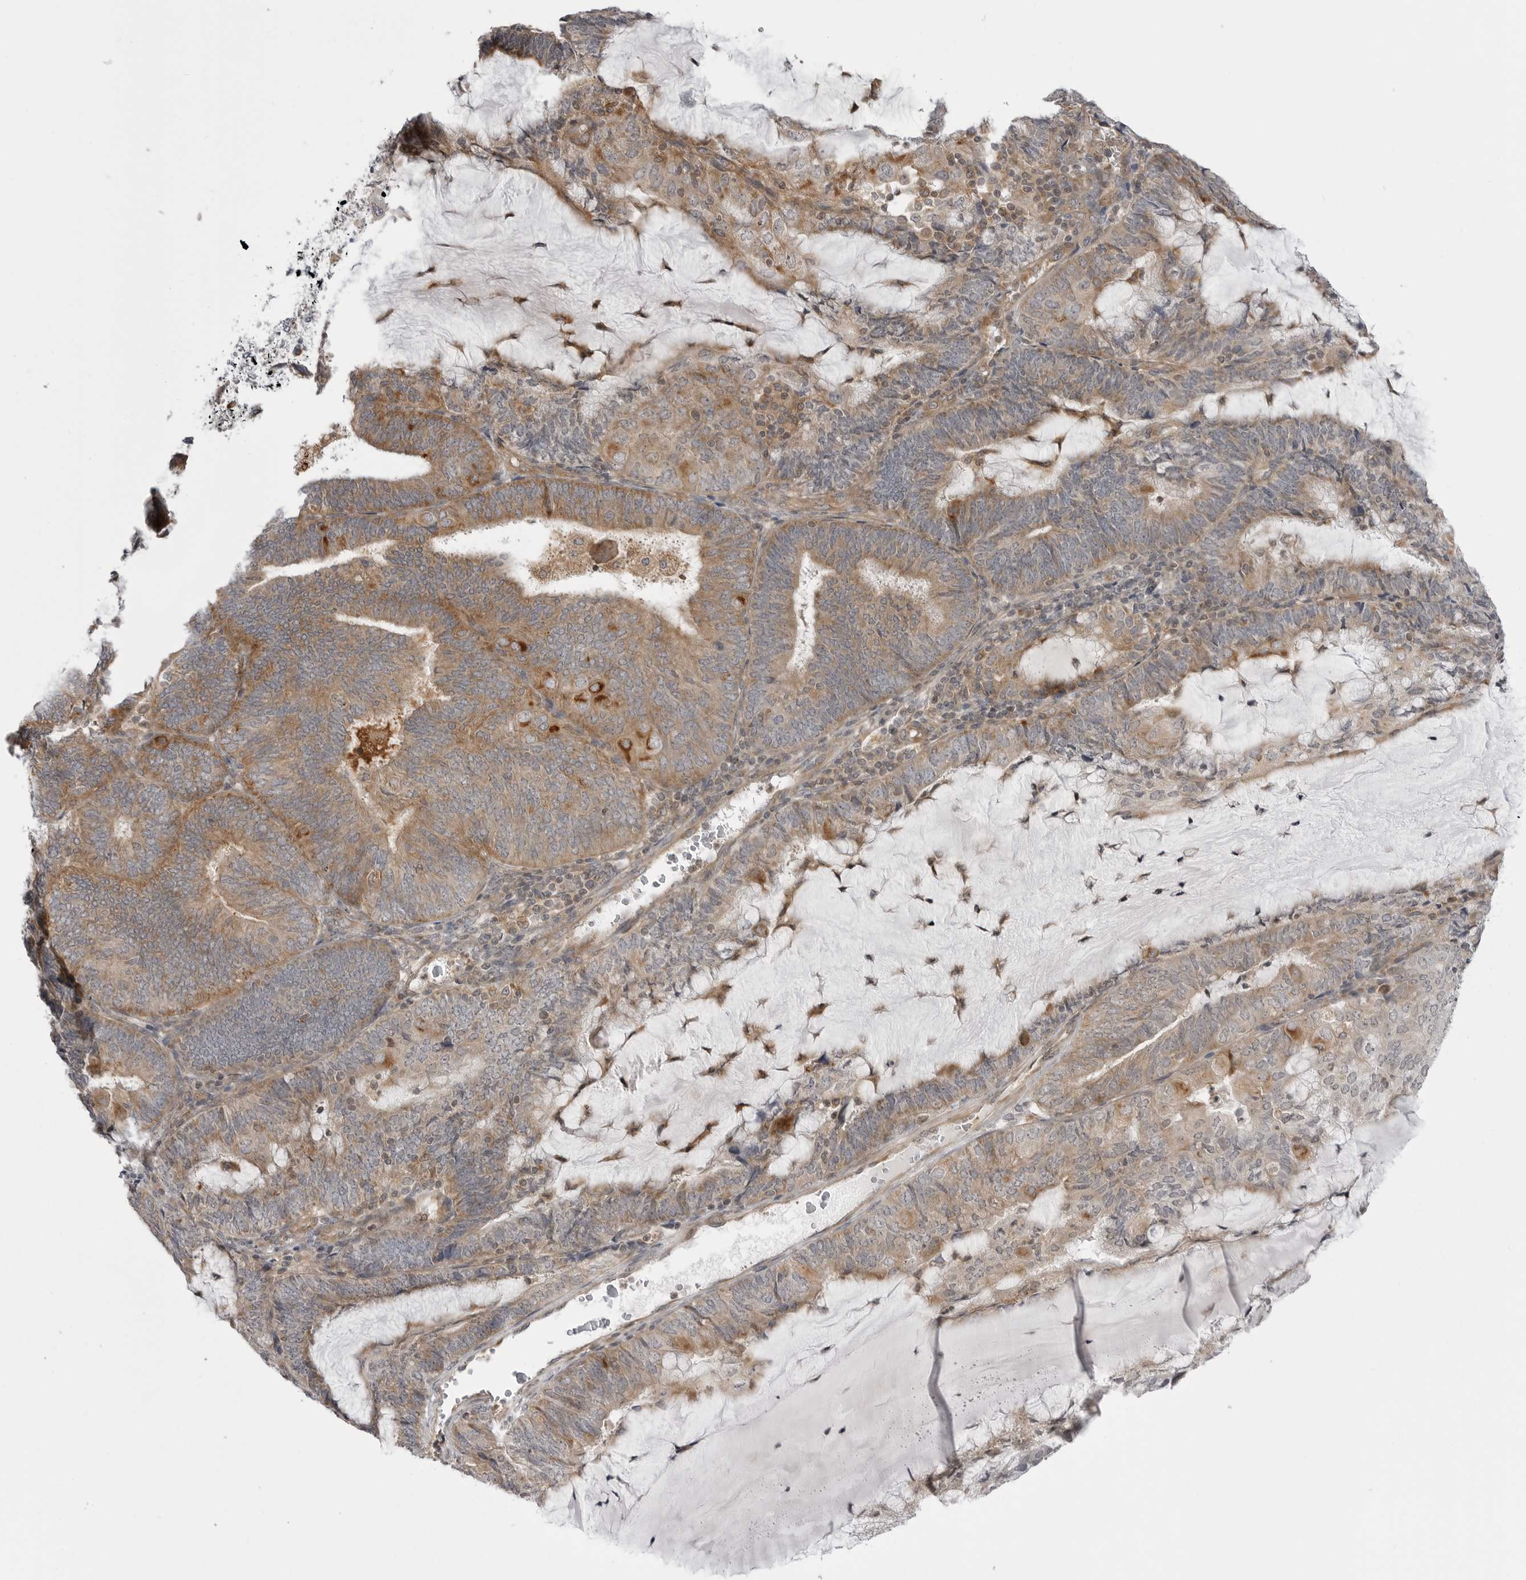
{"staining": {"intensity": "moderate", "quantity": ">75%", "location": "cytoplasmic/membranous"}, "tissue": "endometrial cancer", "cell_type": "Tumor cells", "image_type": "cancer", "snomed": [{"axis": "morphology", "description": "Adenocarcinoma, NOS"}, {"axis": "topography", "description": "Endometrium"}], "caption": "Immunohistochemistry image of neoplastic tissue: endometrial adenocarcinoma stained using immunohistochemistry shows medium levels of moderate protein expression localized specifically in the cytoplasmic/membranous of tumor cells, appearing as a cytoplasmic/membranous brown color.", "gene": "CCDC18", "patient": {"sex": "female", "age": 81}}